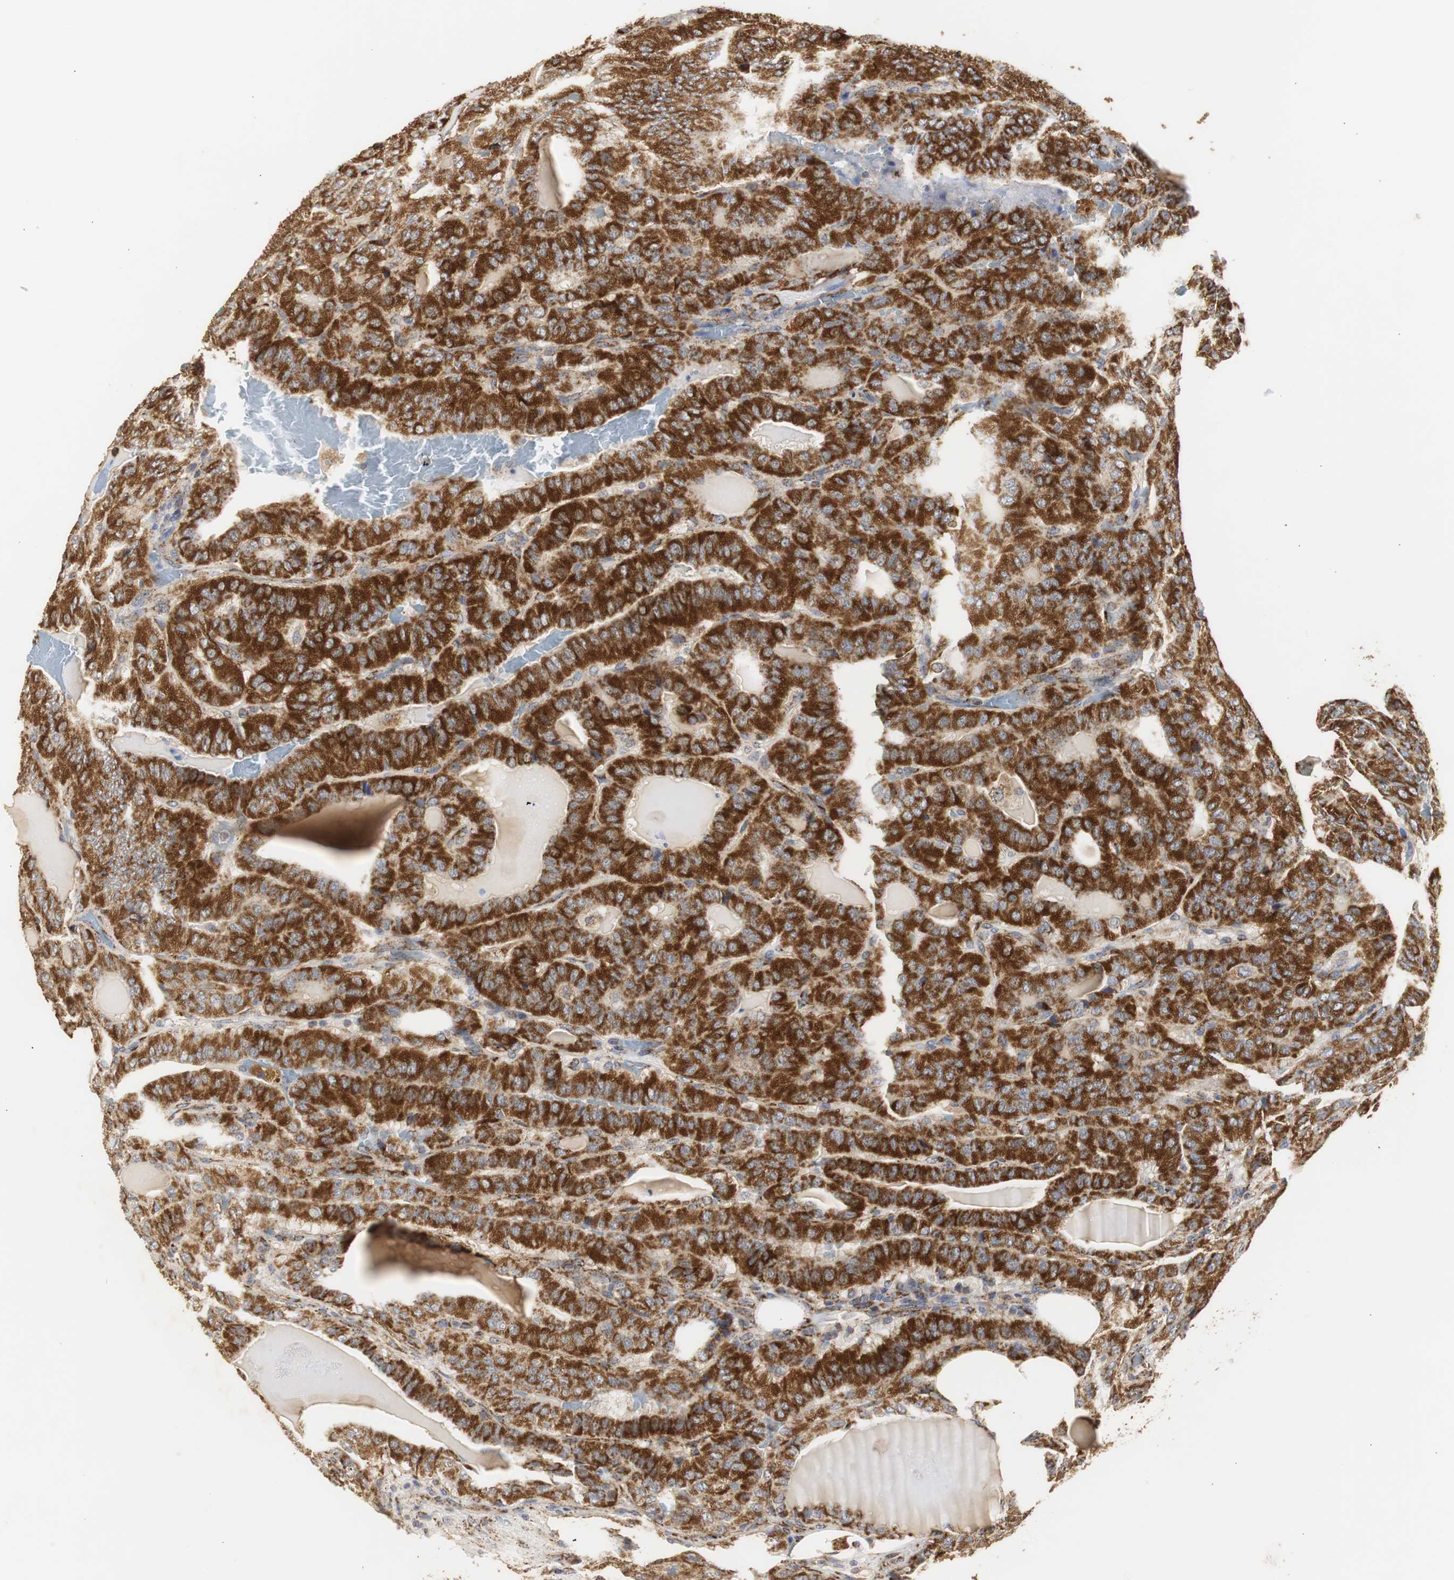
{"staining": {"intensity": "strong", "quantity": ">75%", "location": "cytoplasmic/membranous"}, "tissue": "thyroid cancer", "cell_type": "Tumor cells", "image_type": "cancer", "snomed": [{"axis": "morphology", "description": "Papillary adenocarcinoma, NOS"}, {"axis": "topography", "description": "Thyroid gland"}], "caption": "IHC (DAB) staining of human thyroid cancer displays strong cytoplasmic/membranous protein positivity in approximately >75% of tumor cells.", "gene": "HSD17B10", "patient": {"sex": "male", "age": 77}}